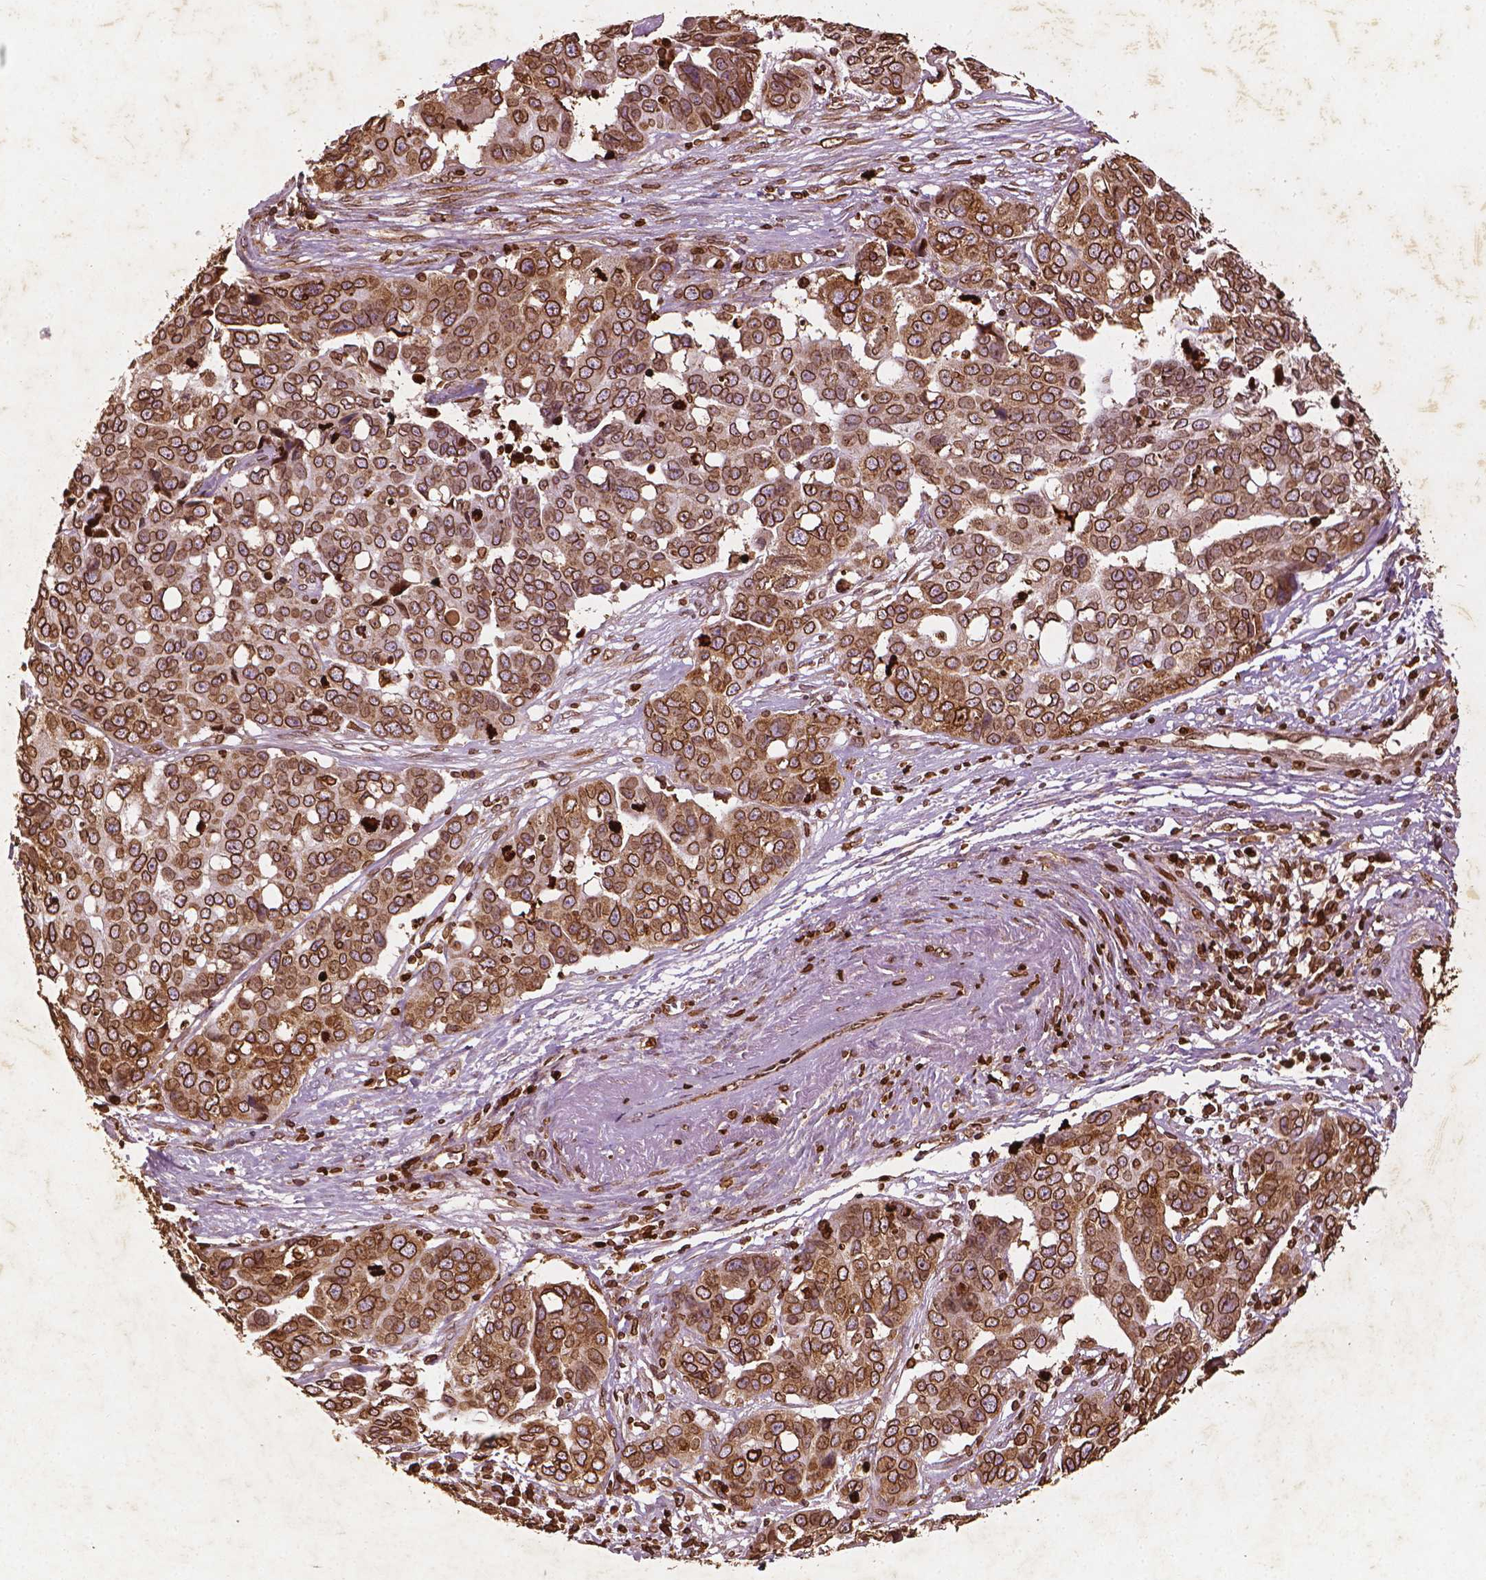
{"staining": {"intensity": "strong", "quantity": ">75%", "location": "cytoplasmic/membranous,nuclear"}, "tissue": "ovarian cancer", "cell_type": "Tumor cells", "image_type": "cancer", "snomed": [{"axis": "morphology", "description": "Carcinoma, endometroid"}, {"axis": "topography", "description": "Ovary"}], "caption": "Protein analysis of ovarian cancer tissue shows strong cytoplasmic/membranous and nuclear expression in approximately >75% of tumor cells.", "gene": "LMNB1", "patient": {"sex": "female", "age": 78}}